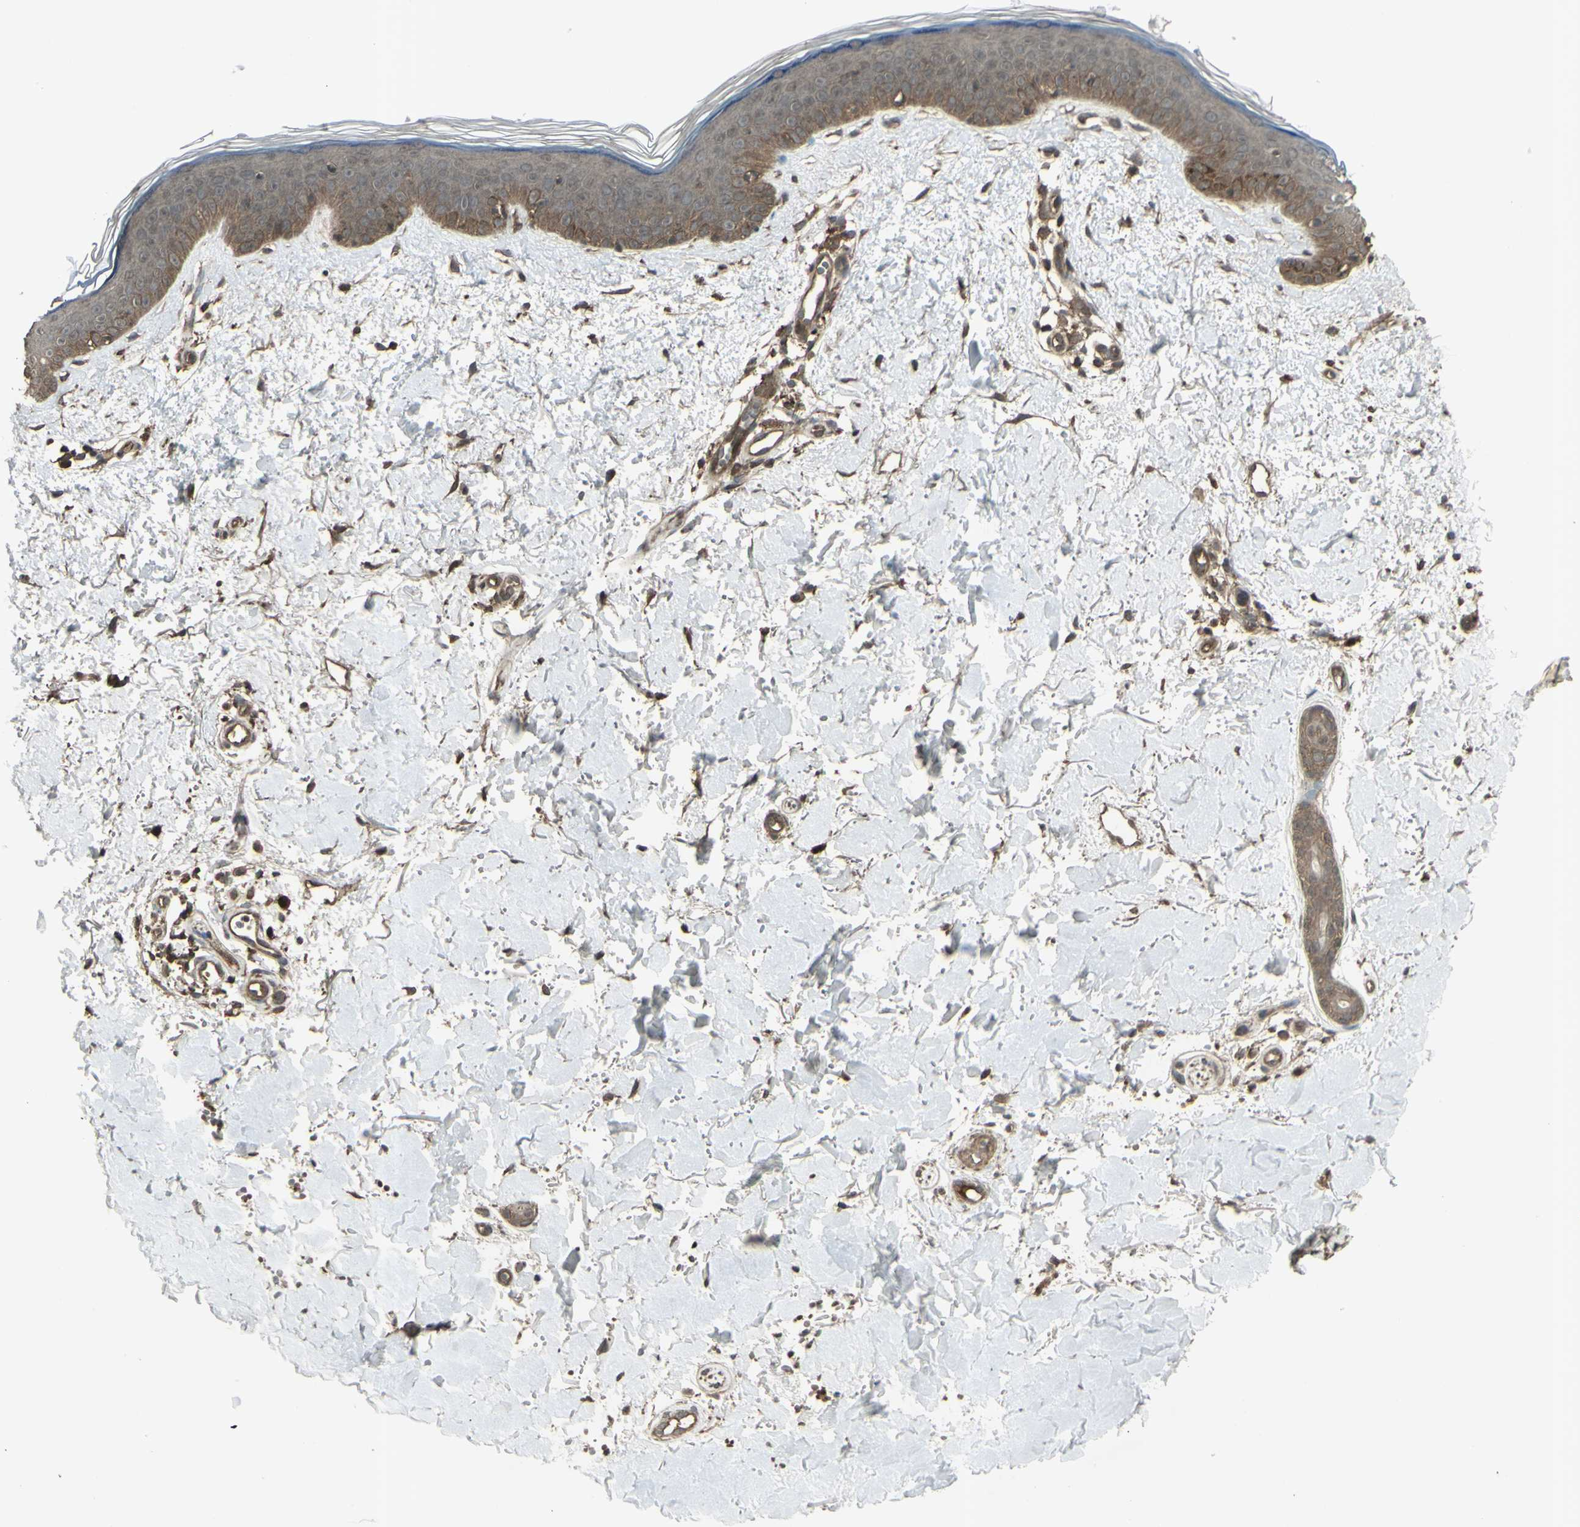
{"staining": {"intensity": "moderate", "quantity": ">75%", "location": "cytoplasmic/membranous"}, "tissue": "skin", "cell_type": "Fibroblasts", "image_type": "normal", "snomed": [{"axis": "morphology", "description": "Normal tissue, NOS"}, {"axis": "topography", "description": "Skin"}], "caption": "Normal skin displays moderate cytoplasmic/membranous staining in approximately >75% of fibroblasts, visualized by immunohistochemistry.", "gene": "GNAS", "patient": {"sex": "female", "age": 56}}